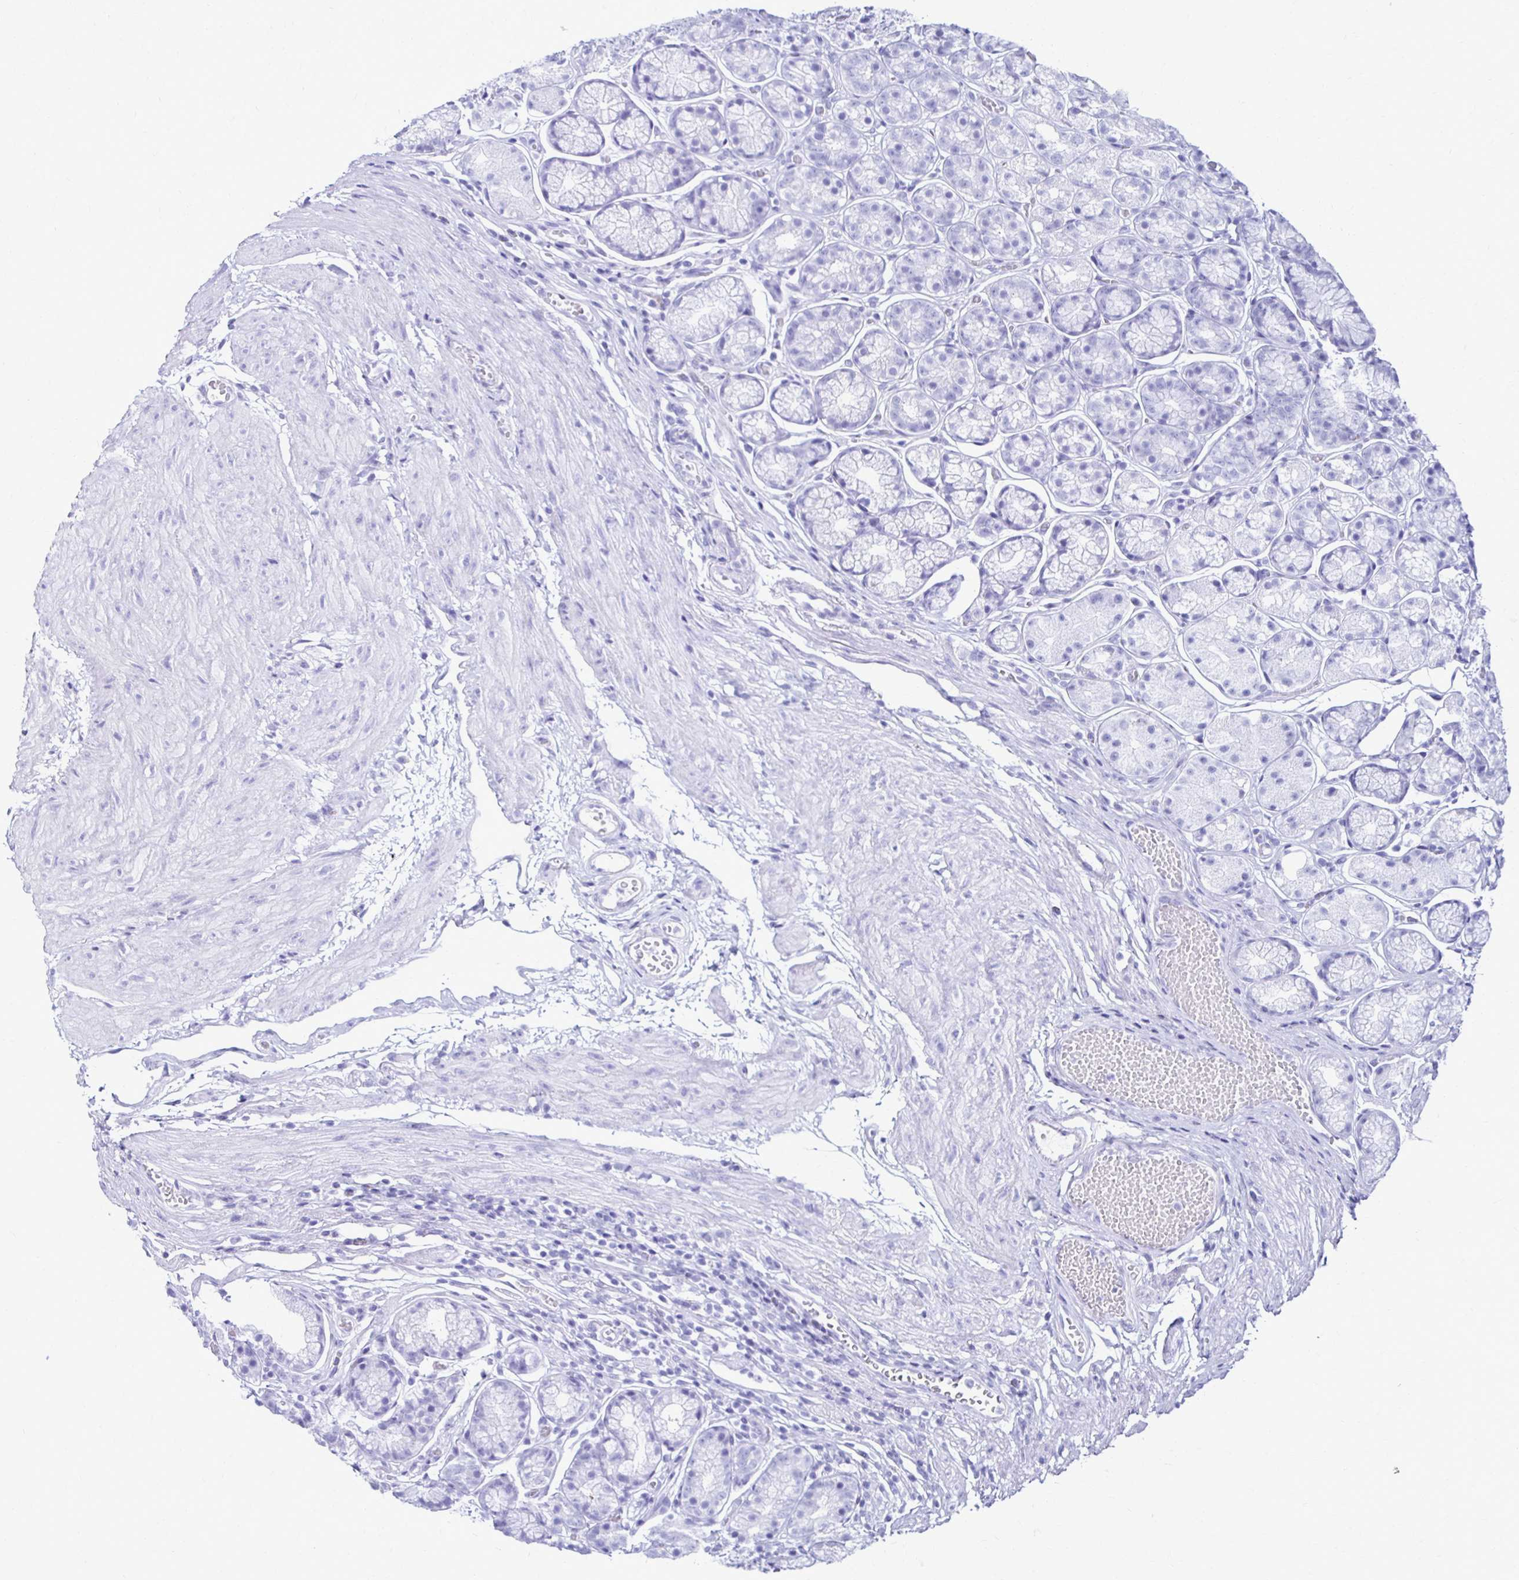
{"staining": {"intensity": "negative", "quantity": "none", "location": "none"}, "tissue": "stomach", "cell_type": "Glandular cells", "image_type": "normal", "snomed": [{"axis": "morphology", "description": "Normal tissue, NOS"}, {"axis": "topography", "description": "Smooth muscle"}, {"axis": "topography", "description": "Stomach"}], "caption": "Immunohistochemical staining of unremarkable stomach exhibits no significant positivity in glandular cells.", "gene": "CST5", "patient": {"sex": "male", "age": 70}}